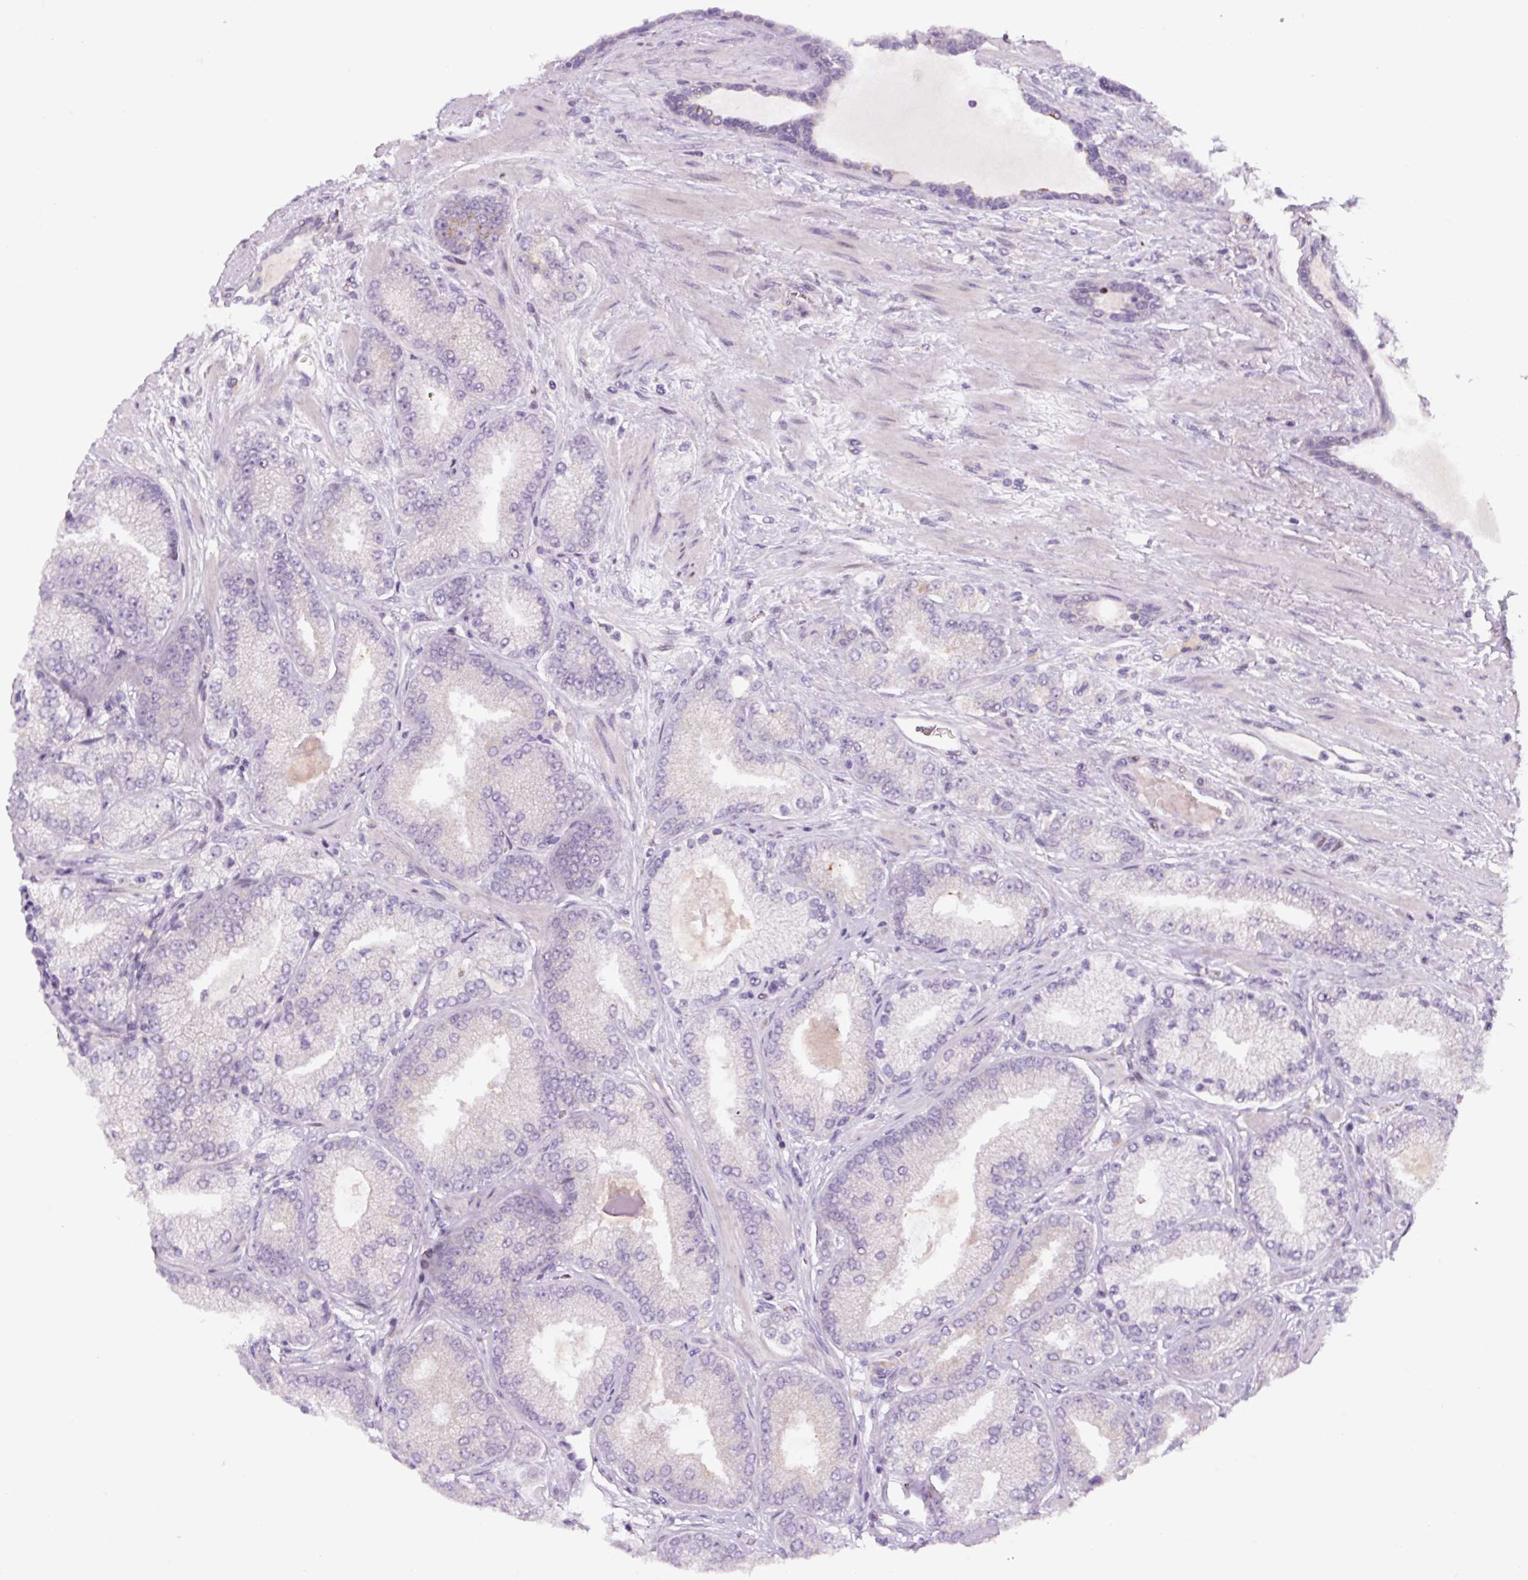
{"staining": {"intensity": "negative", "quantity": "none", "location": "none"}, "tissue": "prostate cancer", "cell_type": "Tumor cells", "image_type": "cancer", "snomed": [{"axis": "morphology", "description": "Adenocarcinoma, High grade"}, {"axis": "topography", "description": "Prostate"}], "caption": "Immunohistochemical staining of human adenocarcinoma (high-grade) (prostate) demonstrates no significant positivity in tumor cells.", "gene": "YIF1B", "patient": {"sex": "male", "age": 68}}